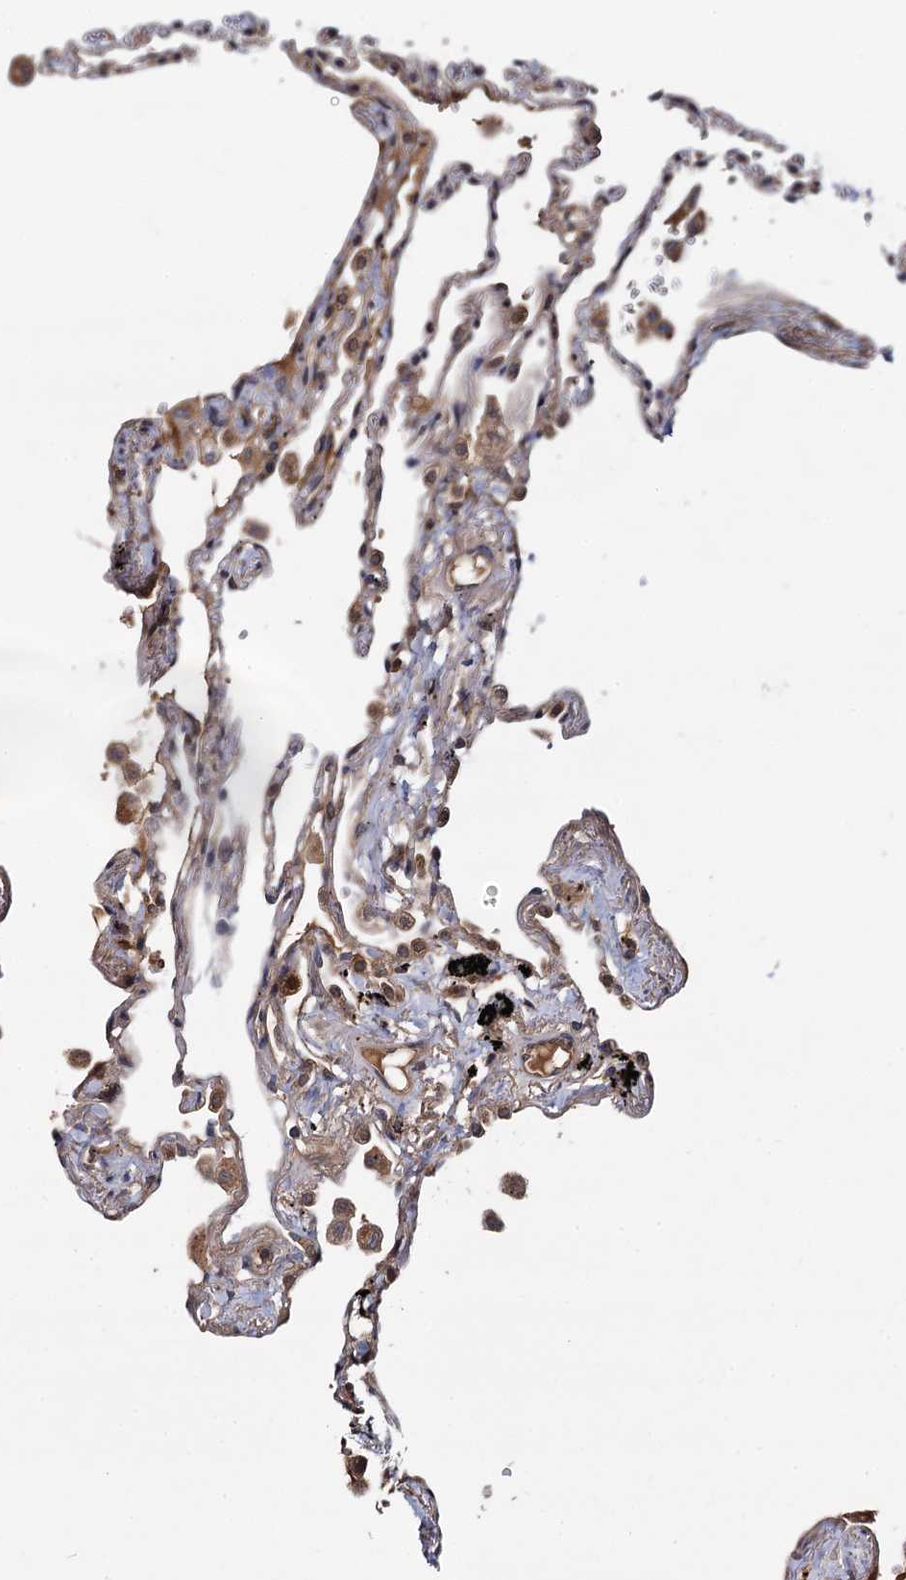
{"staining": {"intensity": "weak", "quantity": ">75%", "location": "cytoplasmic/membranous"}, "tissue": "lung", "cell_type": "Alveolar cells", "image_type": "normal", "snomed": [{"axis": "morphology", "description": "Normal tissue, NOS"}, {"axis": "topography", "description": "Lung"}], "caption": "Human lung stained for a protein (brown) displays weak cytoplasmic/membranous positive expression in approximately >75% of alveolar cells.", "gene": "SELENOP", "patient": {"sex": "female", "age": 67}}